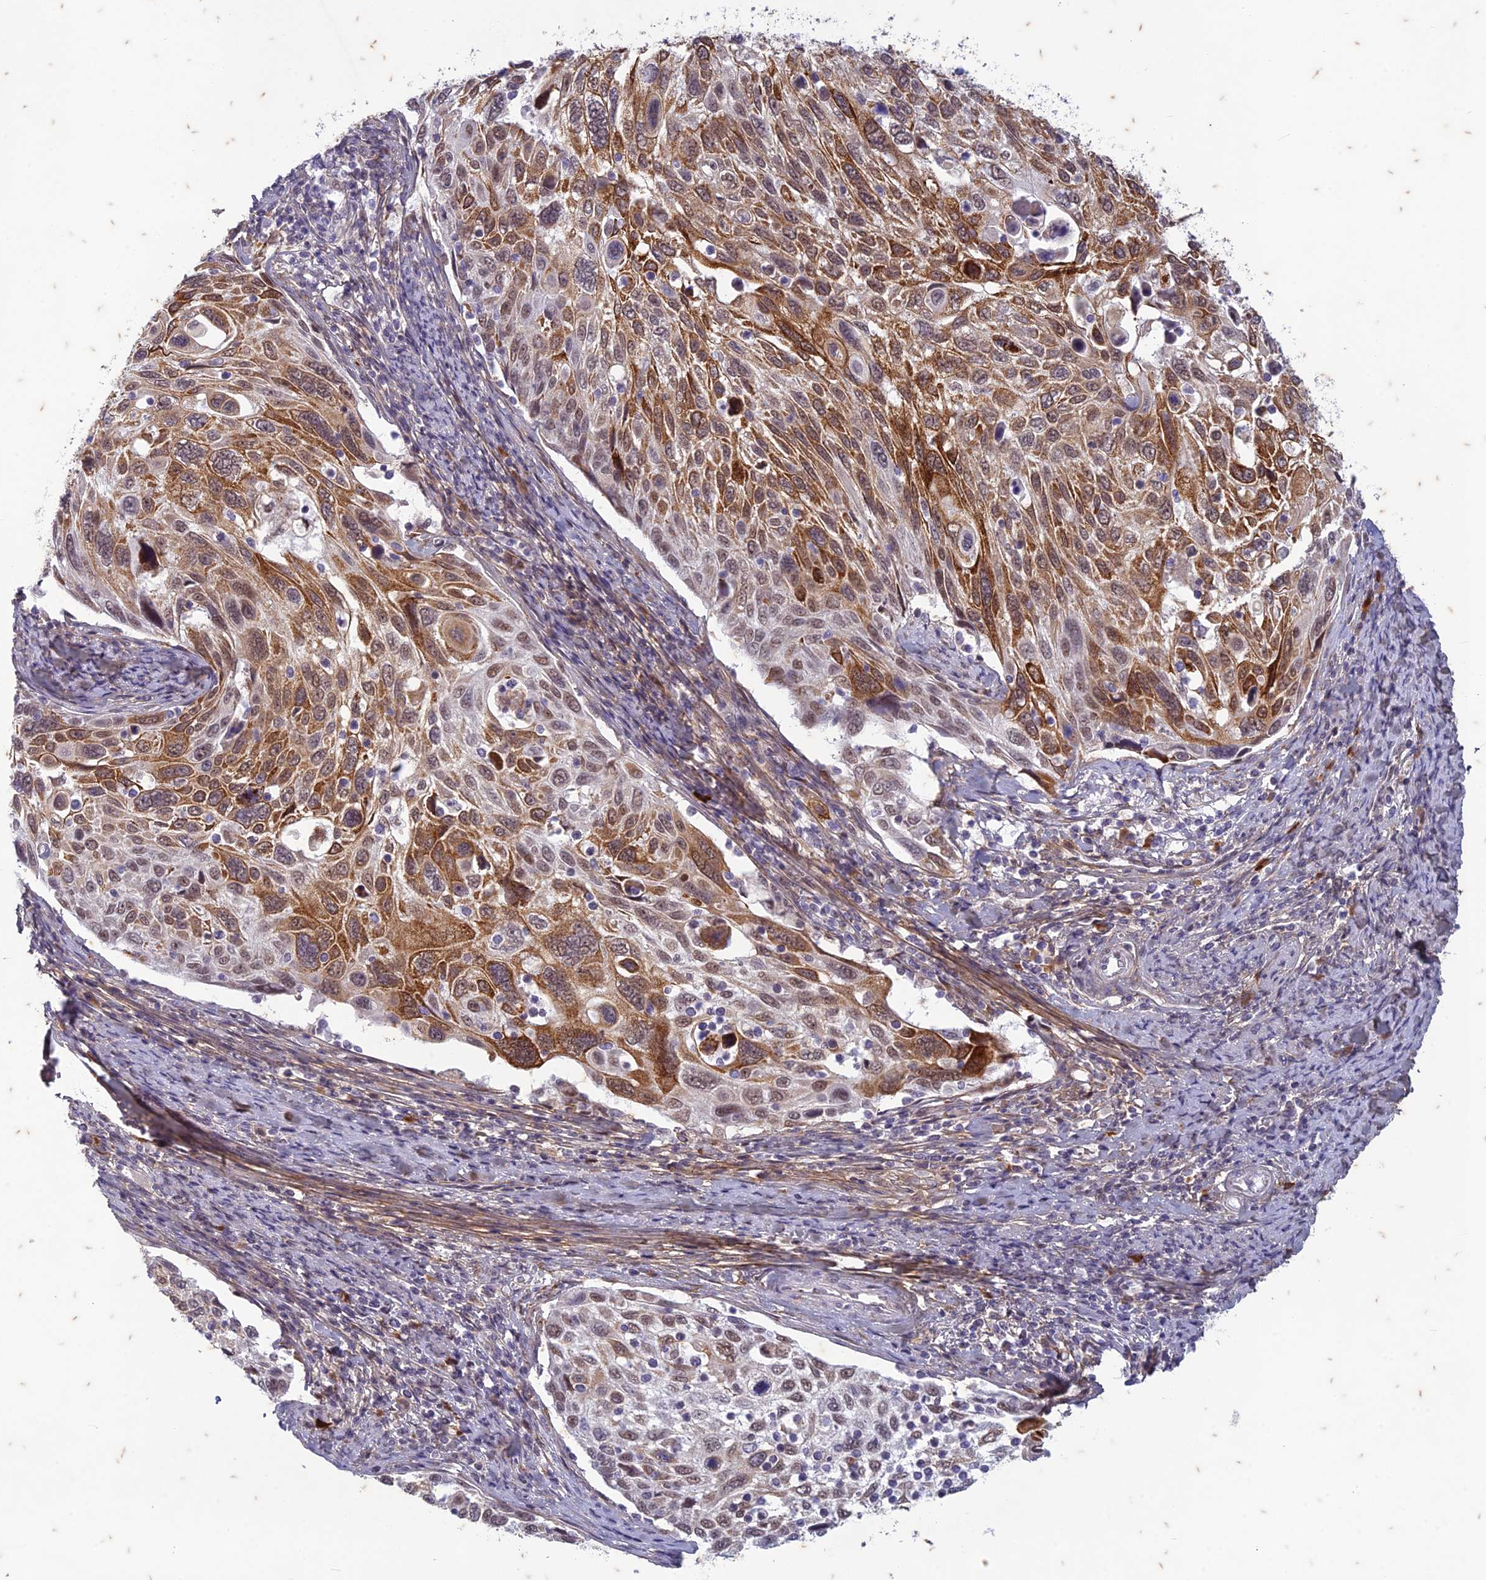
{"staining": {"intensity": "moderate", "quantity": ">75%", "location": "cytoplasmic/membranous,nuclear"}, "tissue": "cervical cancer", "cell_type": "Tumor cells", "image_type": "cancer", "snomed": [{"axis": "morphology", "description": "Squamous cell carcinoma, NOS"}, {"axis": "topography", "description": "Cervix"}], "caption": "Protein expression analysis of squamous cell carcinoma (cervical) exhibits moderate cytoplasmic/membranous and nuclear expression in about >75% of tumor cells.", "gene": "PABPN1L", "patient": {"sex": "female", "age": 70}}